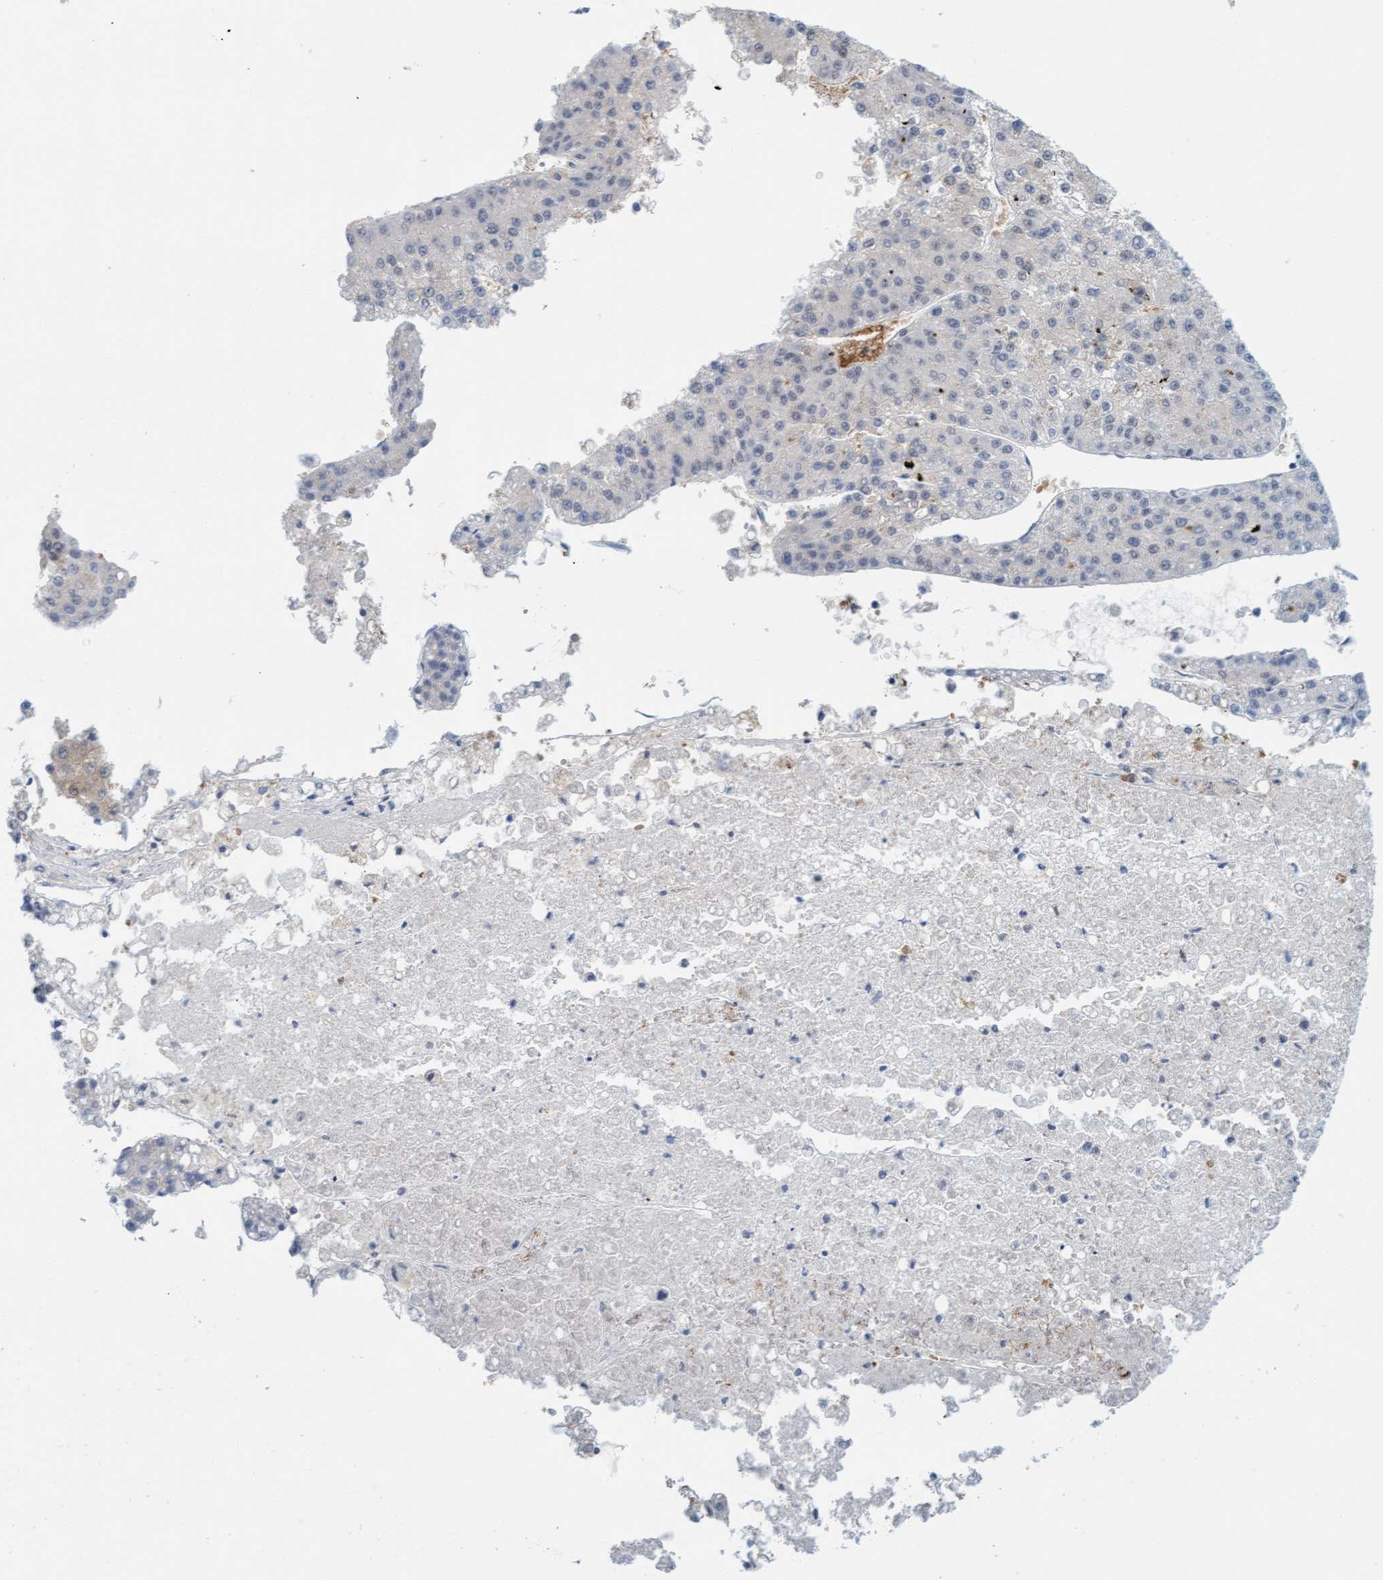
{"staining": {"intensity": "negative", "quantity": "none", "location": "none"}, "tissue": "liver cancer", "cell_type": "Tumor cells", "image_type": "cancer", "snomed": [{"axis": "morphology", "description": "Carcinoma, Hepatocellular, NOS"}, {"axis": "topography", "description": "Liver"}], "caption": "Liver cancer was stained to show a protein in brown. There is no significant positivity in tumor cells.", "gene": "EIF4EBP1", "patient": {"sex": "female", "age": 73}}